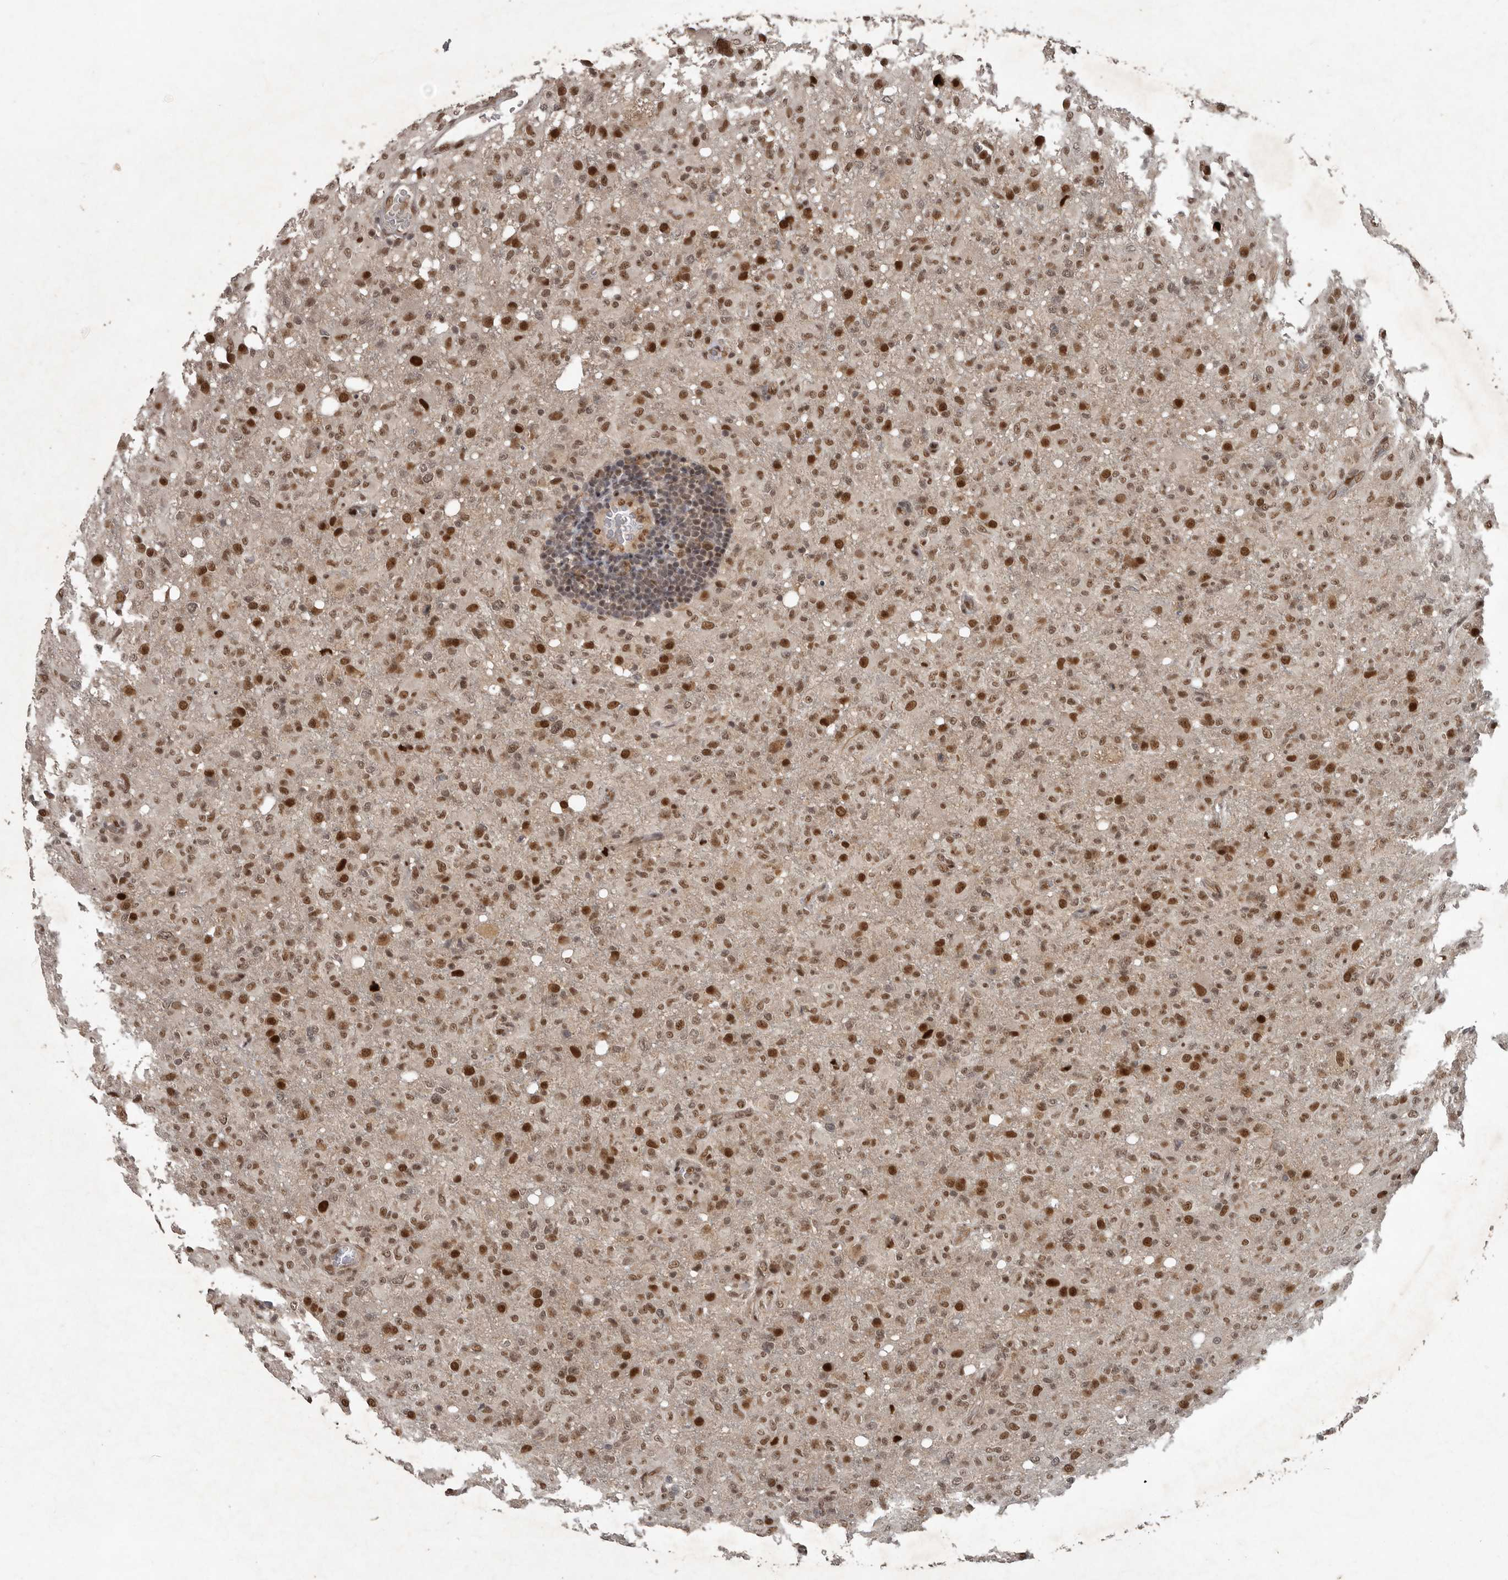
{"staining": {"intensity": "moderate", "quantity": ">75%", "location": "nuclear"}, "tissue": "glioma", "cell_type": "Tumor cells", "image_type": "cancer", "snomed": [{"axis": "morphology", "description": "Glioma, malignant, High grade"}, {"axis": "topography", "description": "Brain"}], "caption": "Moderate nuclear positivity for a protein is identified in approximately >75% of tumor cells of glioma using IHC.", "gene": "CDC27", "patient": {"sex": "female", "age": 57}}